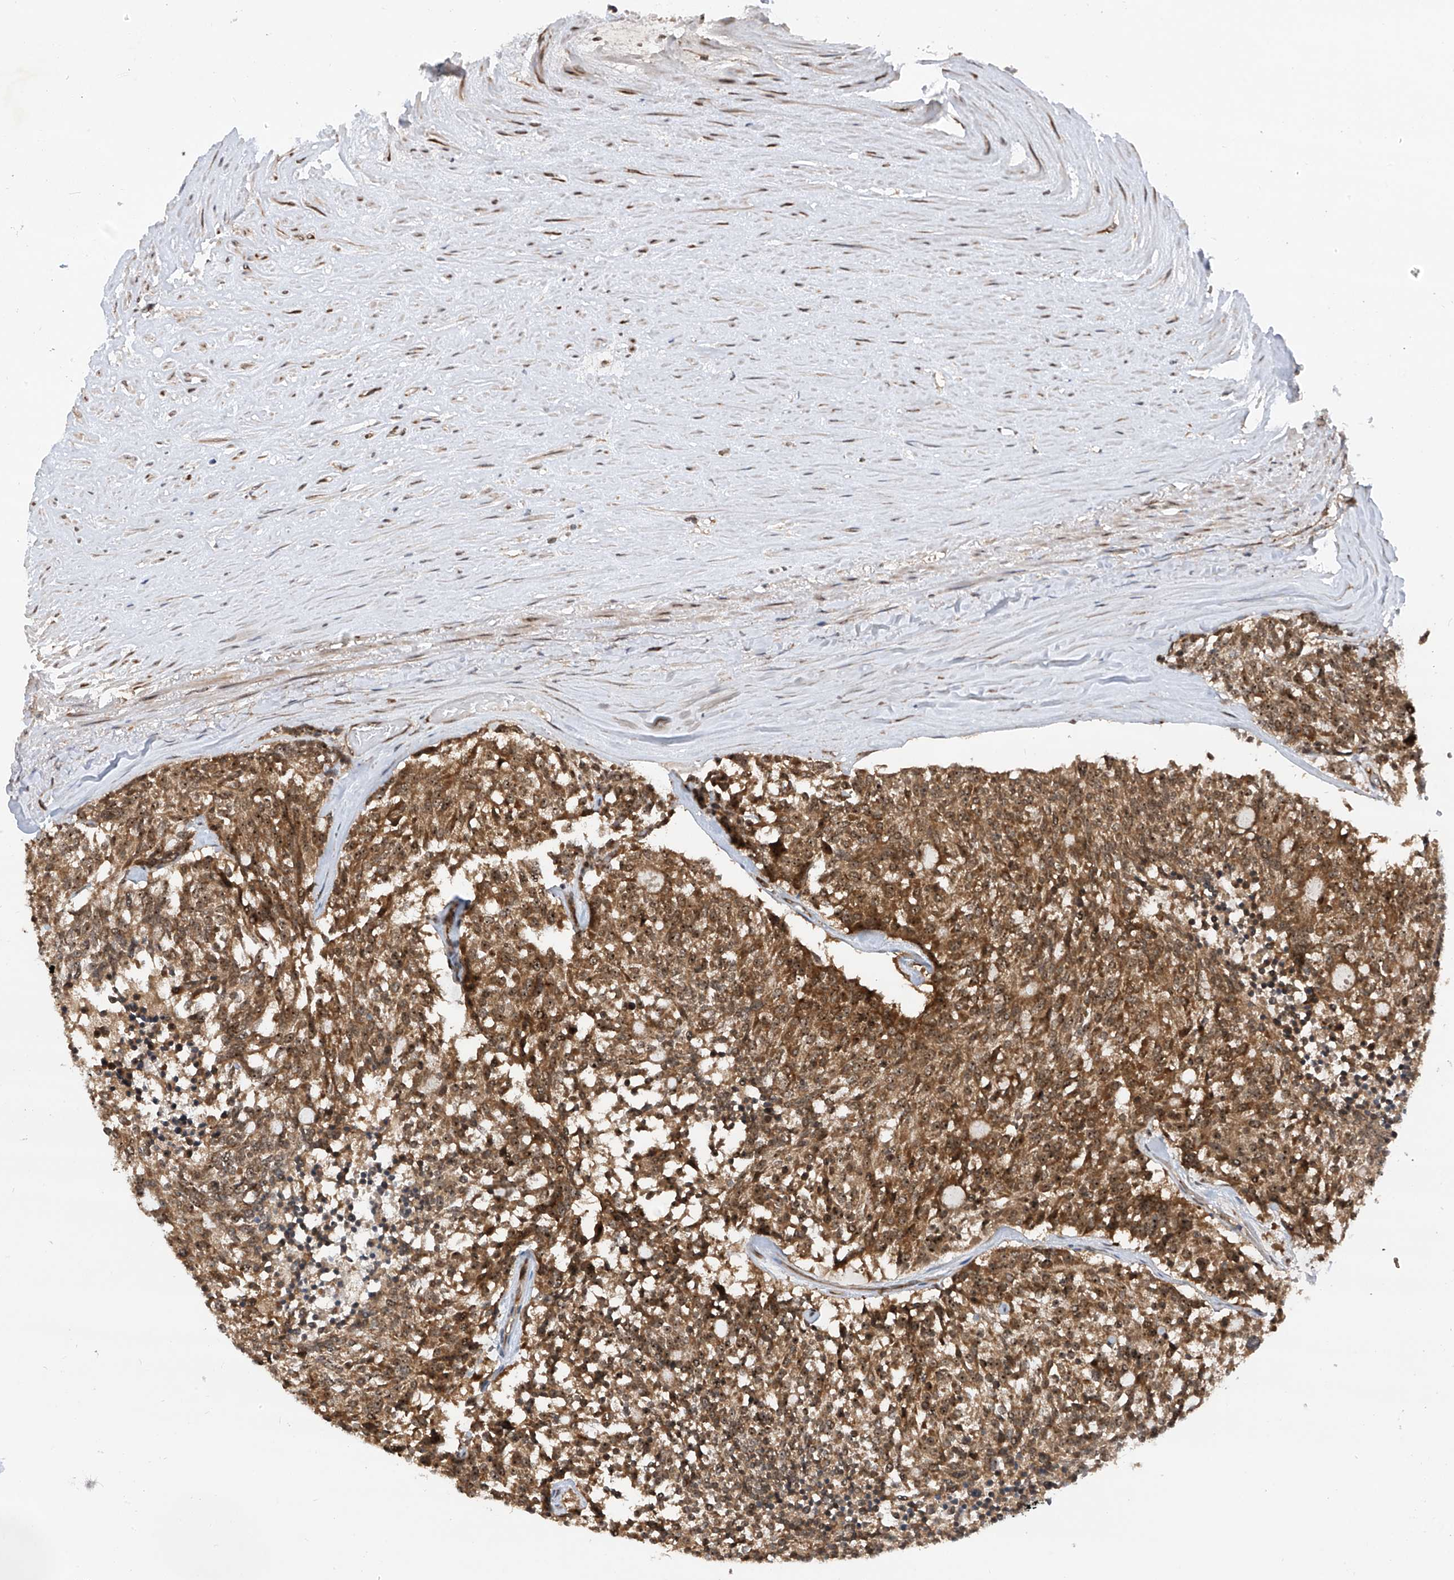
{"staining": {"intensity": "moderate", "quantity": ">75%", "location": "cytoplasmic/membranous,nuclear"}, "tissue": "carcinoid", "cell_type": "Tumor cells", "image_type": "cancer", "snomed": [{"axis": "morphology", "description": "Carcinoid, malignant, NOS"}, {"axis": "topography", "description": "Pancreas"}], "caption": "Protein staining exhibits moderate cytoplasmic/membranous and nuclear staining in approximately >75% of tumor cells in carcinoid (malignant).", "gene": "C1orf131", "patient": {"sex": "female", "age": 54}}